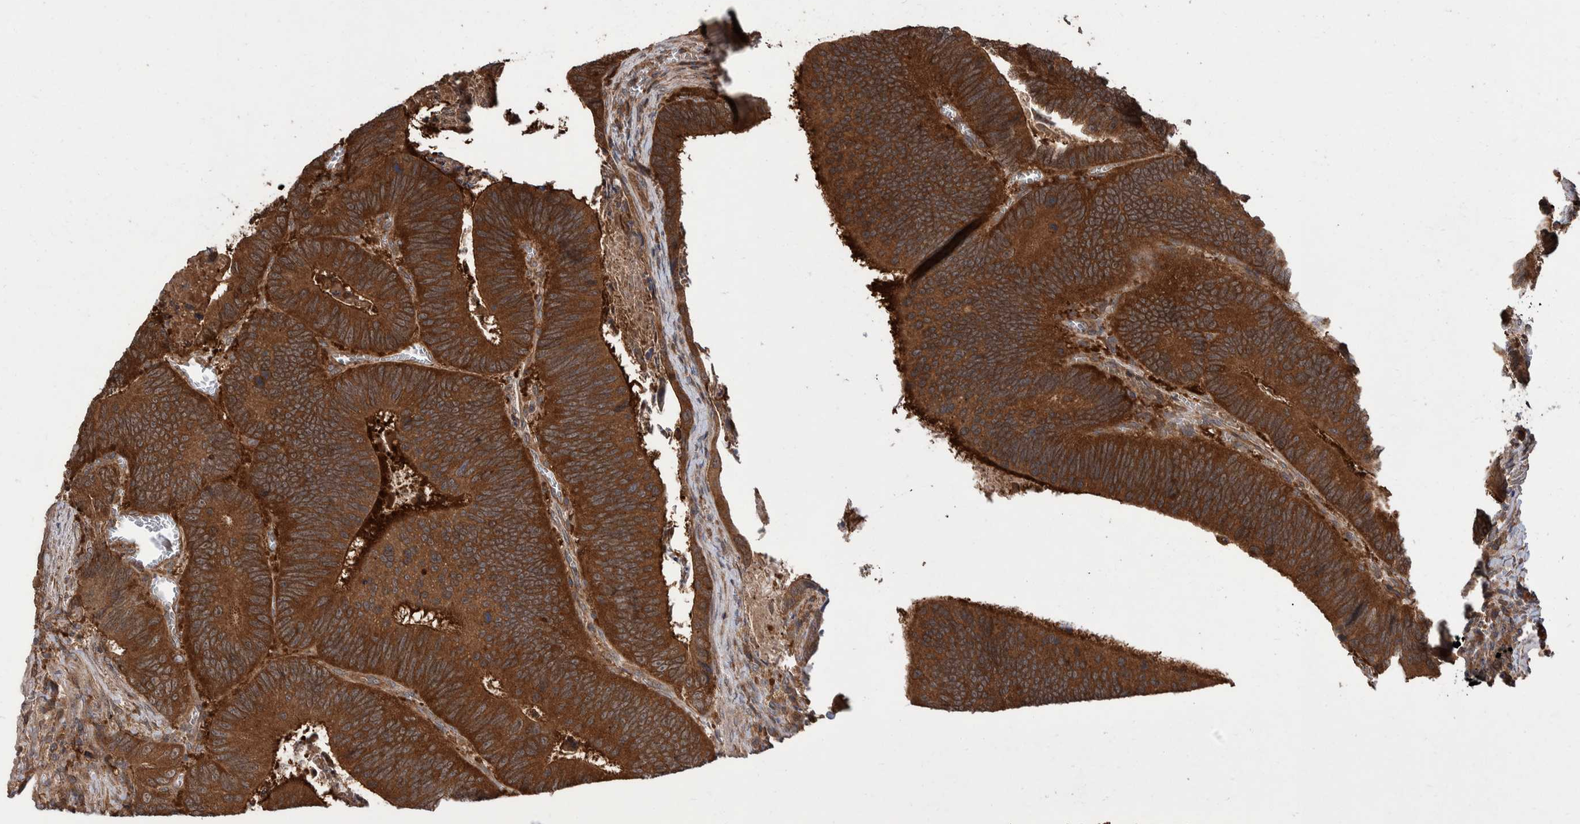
{"staining": {"intensity": "strong", "quantity": ">75%", "location": "cytoplasmic/membranous"}, "tissue": "colorectal cancer", "cell_type": "Tumor cells", "image_type": "cancer", "snomed": [{"axis": "morphology", "description": "Inflammation, NOS"}, {"axis": "morphology", "description": "Adenocarcinoma, NOS"}, {"axis": "topography", "description": "Colon"}], "caption": "Immunohistochemistry of human adenocarcinoma (colorectal) demonstrates high levels of strong cytoplasmic/membranous positivity in approximately >75% of tumor cells. (IHC, brightfield microscopy, high magnification).", "gene": "VBP1", "patient": {"sex": "male", "age": 72}}